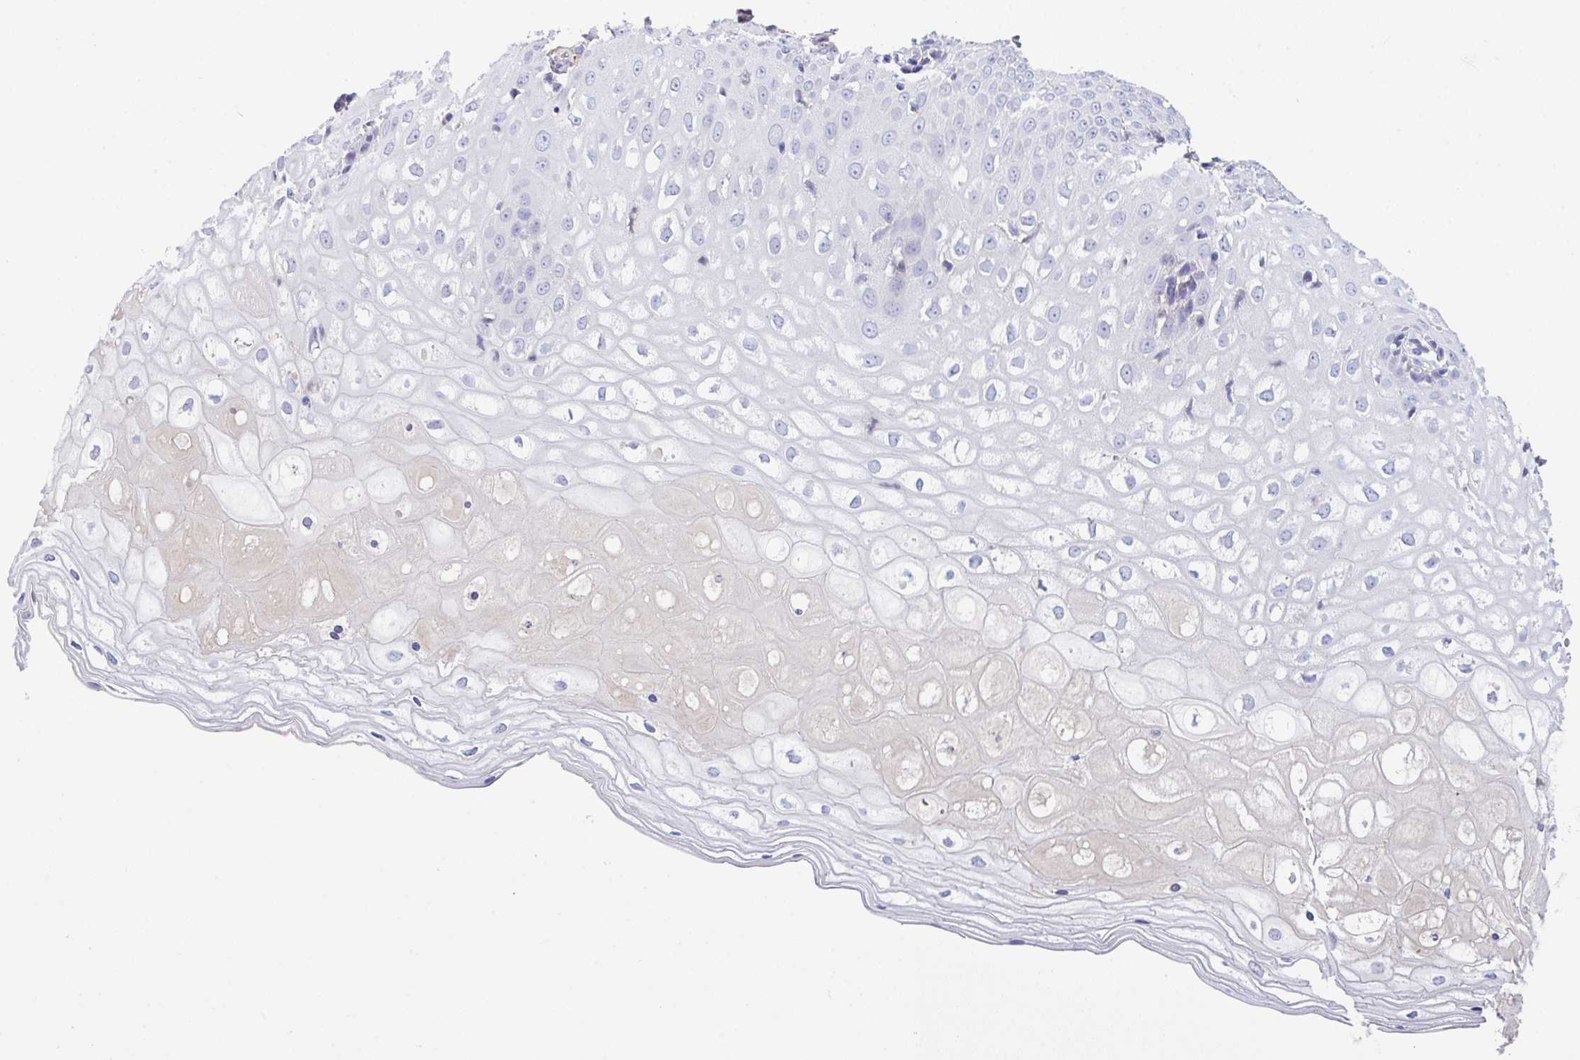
{"staining": {"intensity": "negative", "quantity": "none", "location": "none"}, "tissue": "cervix", "cell_type": "Glandular cells", "image_type": "normal", "snomed": [{"axis": "morphology", "description": "Normal tissue, NOS"}, {"axis": "topography", "description": "Cervix"}], "caption": "The IHC image has no significant expression in glandular cells of cervix.", "gene": "CA10", "patient": {"sex": "female", "age": 36}}